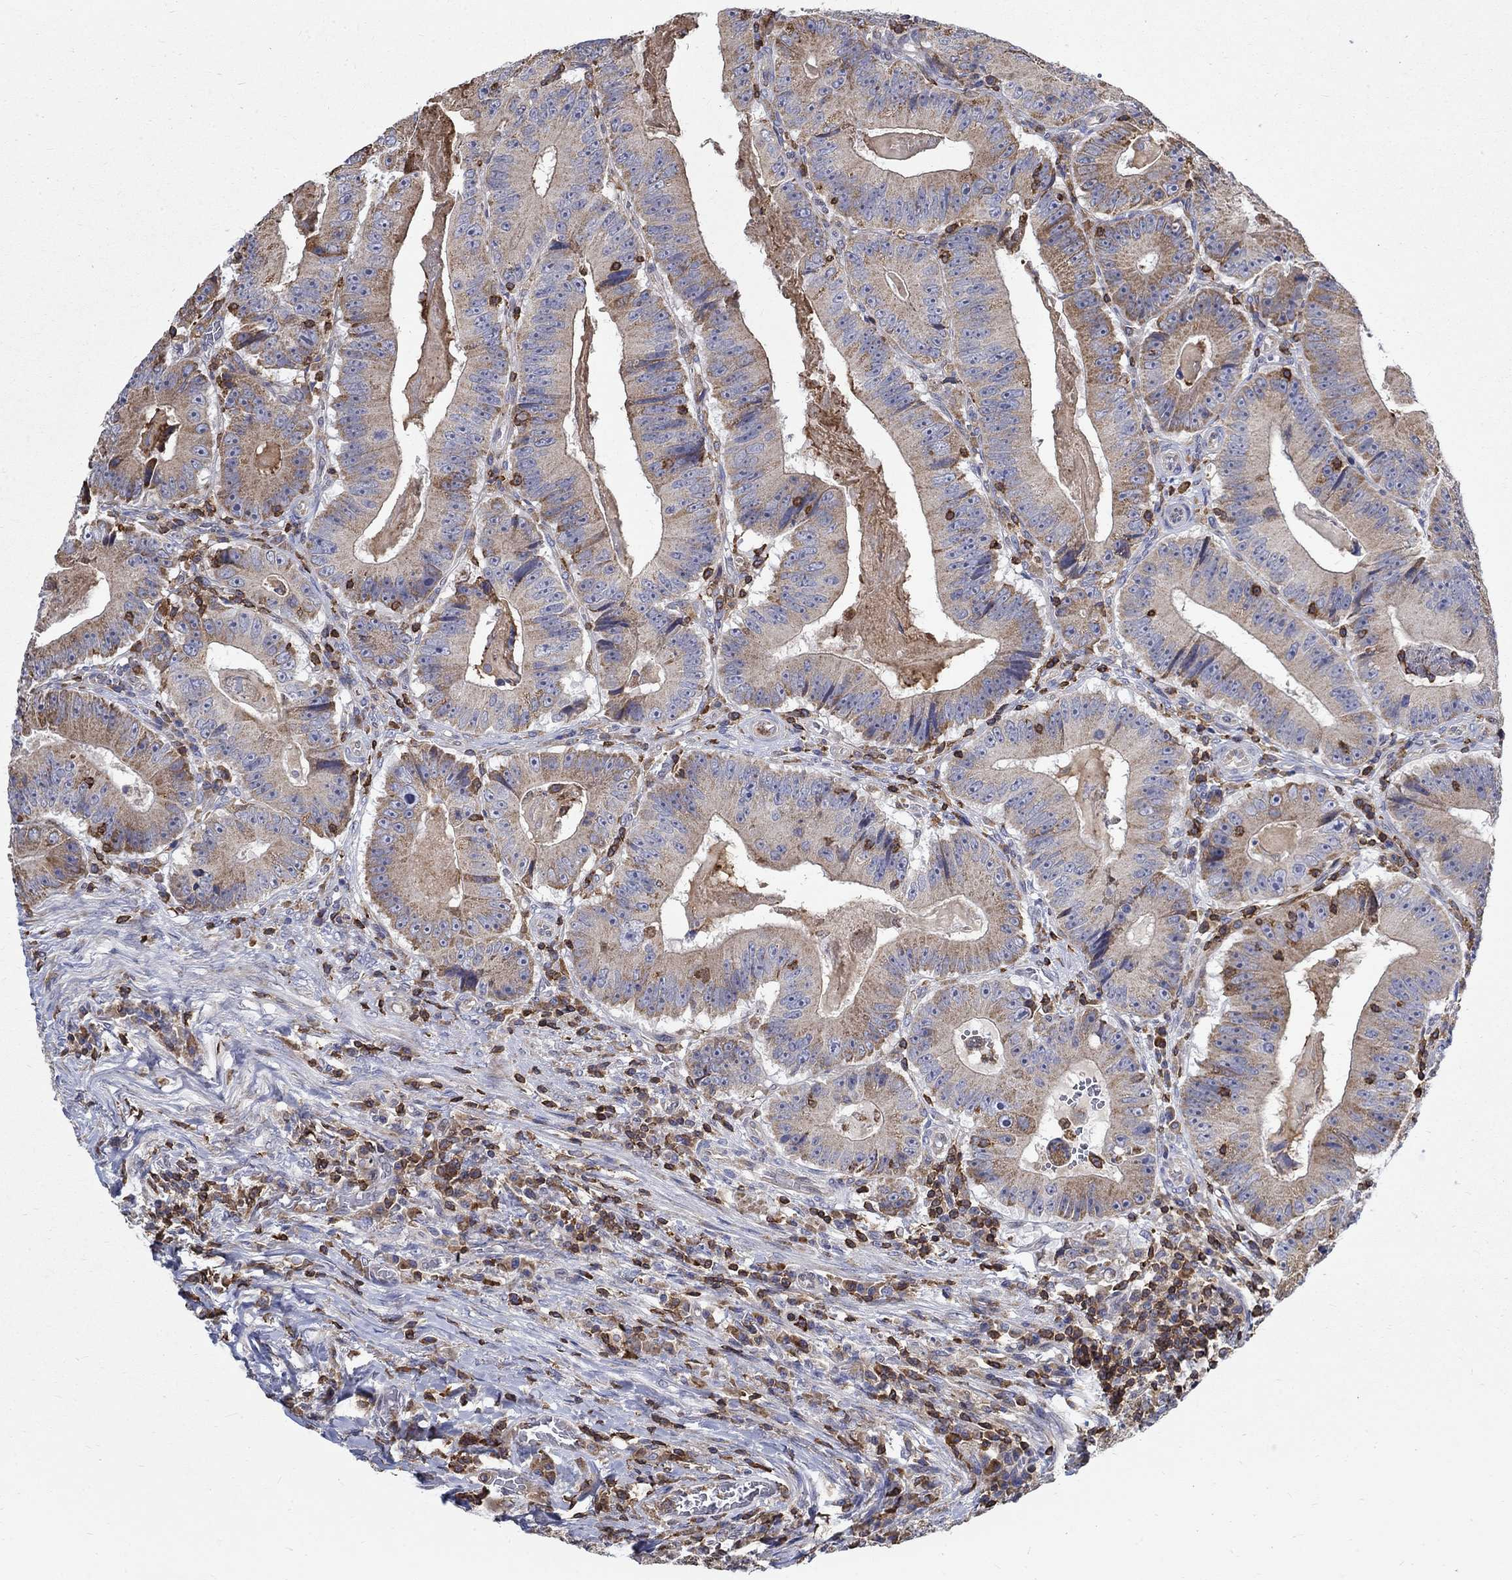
{"staining": {"intensity": "moderate", "quantity": "25%-75%", "location": "cytoplasmic/membranous"}, "tissue": "colorectal cancer", "cell_type": "Tumor cells", "image_type": "cancer", "snomed": [{"axis": "morphology", "description": "Adenocarcinoma, NOS"}, {"axis": "topography", "description": "Colon"}], "caption": "Immunohistochemistry (IHC) (DAB) staining of adenocarcinoma (colorectal) demonstrates moderate cytoplasmic/membranous protein expression in approximately 25%-75% of tumor cells.", "gene": "AGAP2", "patient": {"sex": "female", "age": 86}}